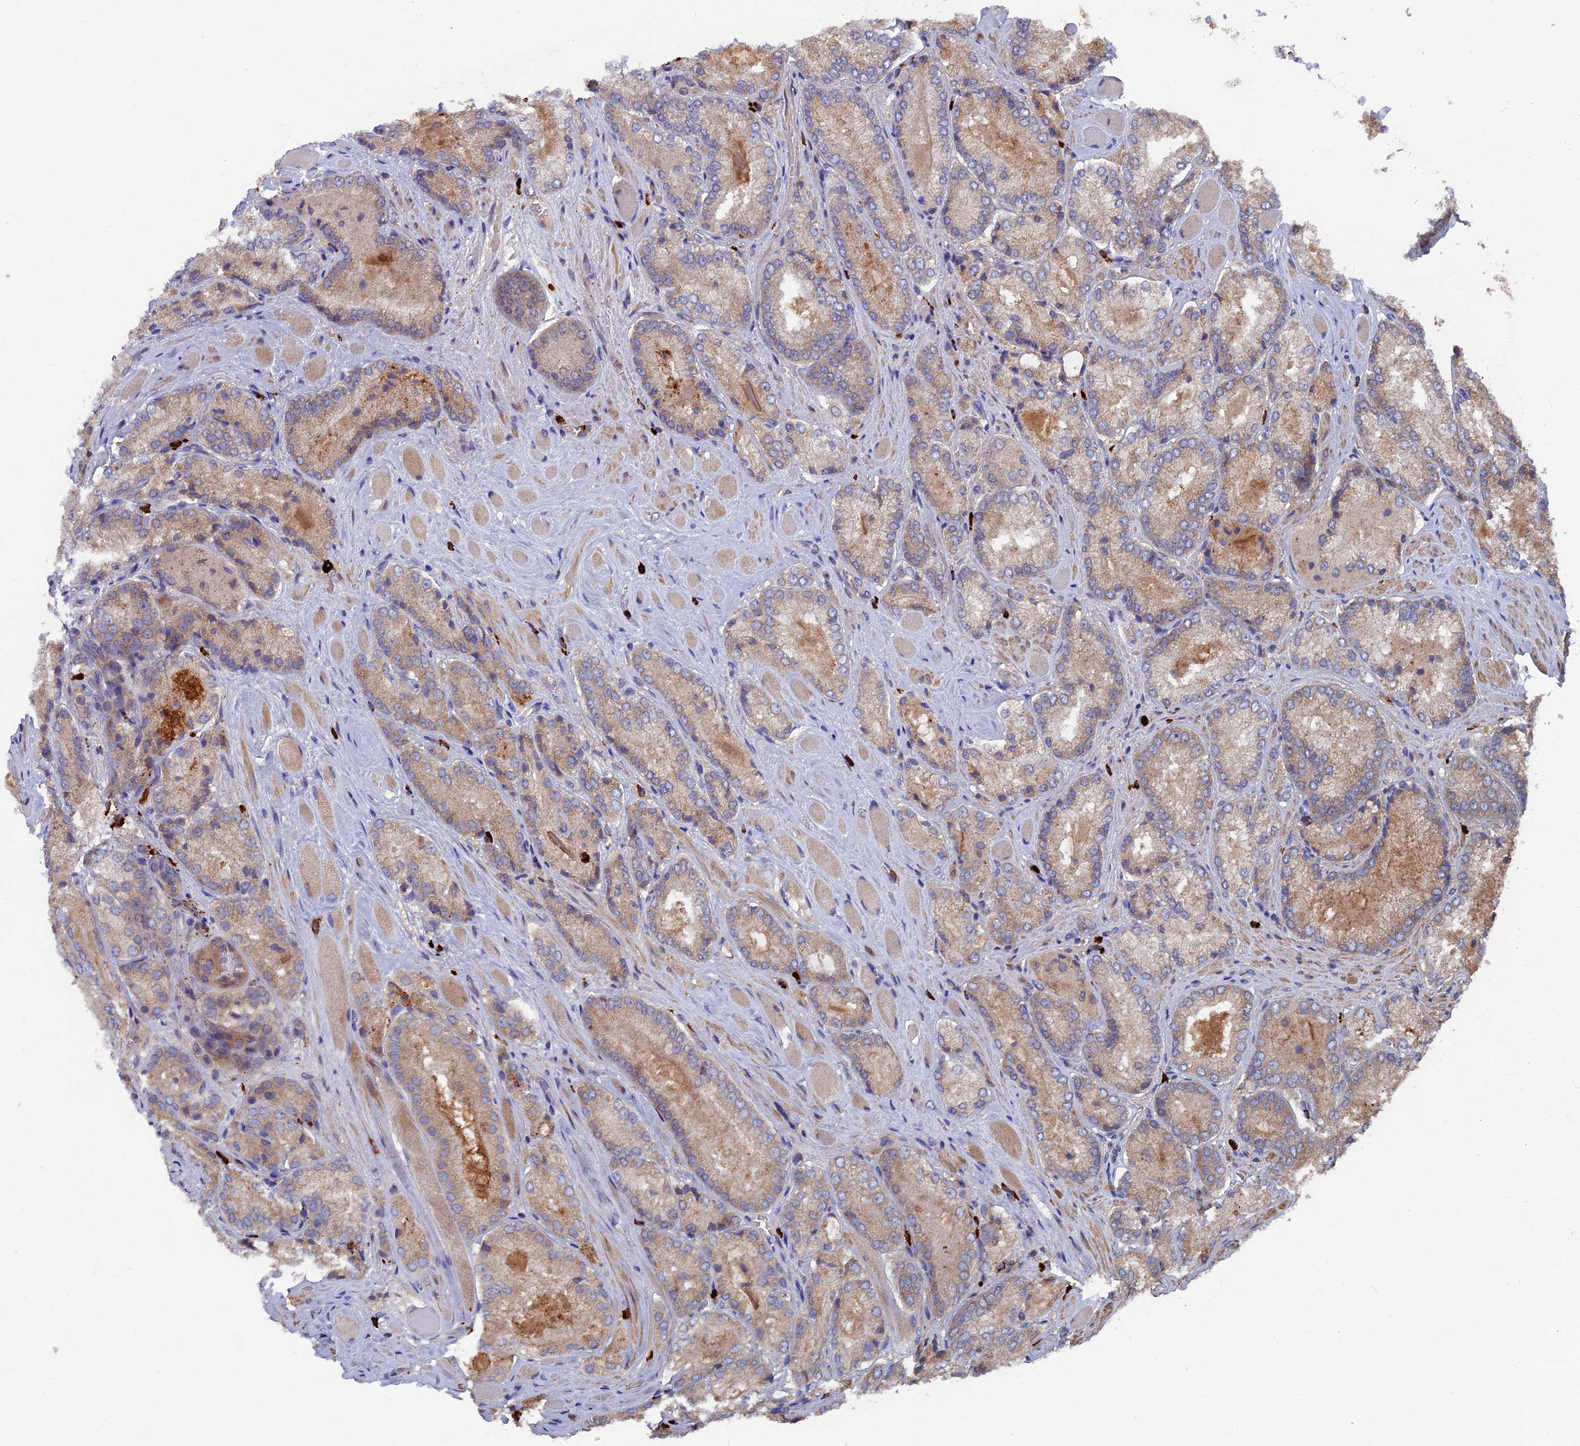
{"staining": {"intensity": "weak", "quantity": "25%-75%", "location": "cytoplasmic/membranous"}, "tissue": "prostate cancer", "cell_type": "Tumor cells", "image_type": "cancer", "snomed": [{"axis": "morphology", "description": "Adenocarcinoma, Low grade"}, {"axis": "topography", "description": "Prostate"}], "caption": "A low amount of weak cytoplasmic/membranous staining is seen in approximately 25%-75% of tumor cells in adenocarcinoma (low-grade) (prostate) tissue. (DAB (3,3'-diaminobenzidine) IHC with brightfield microscopy, high magnification).", "gene": "TNK2", "patient": {"sex": "male", "age": 74}}